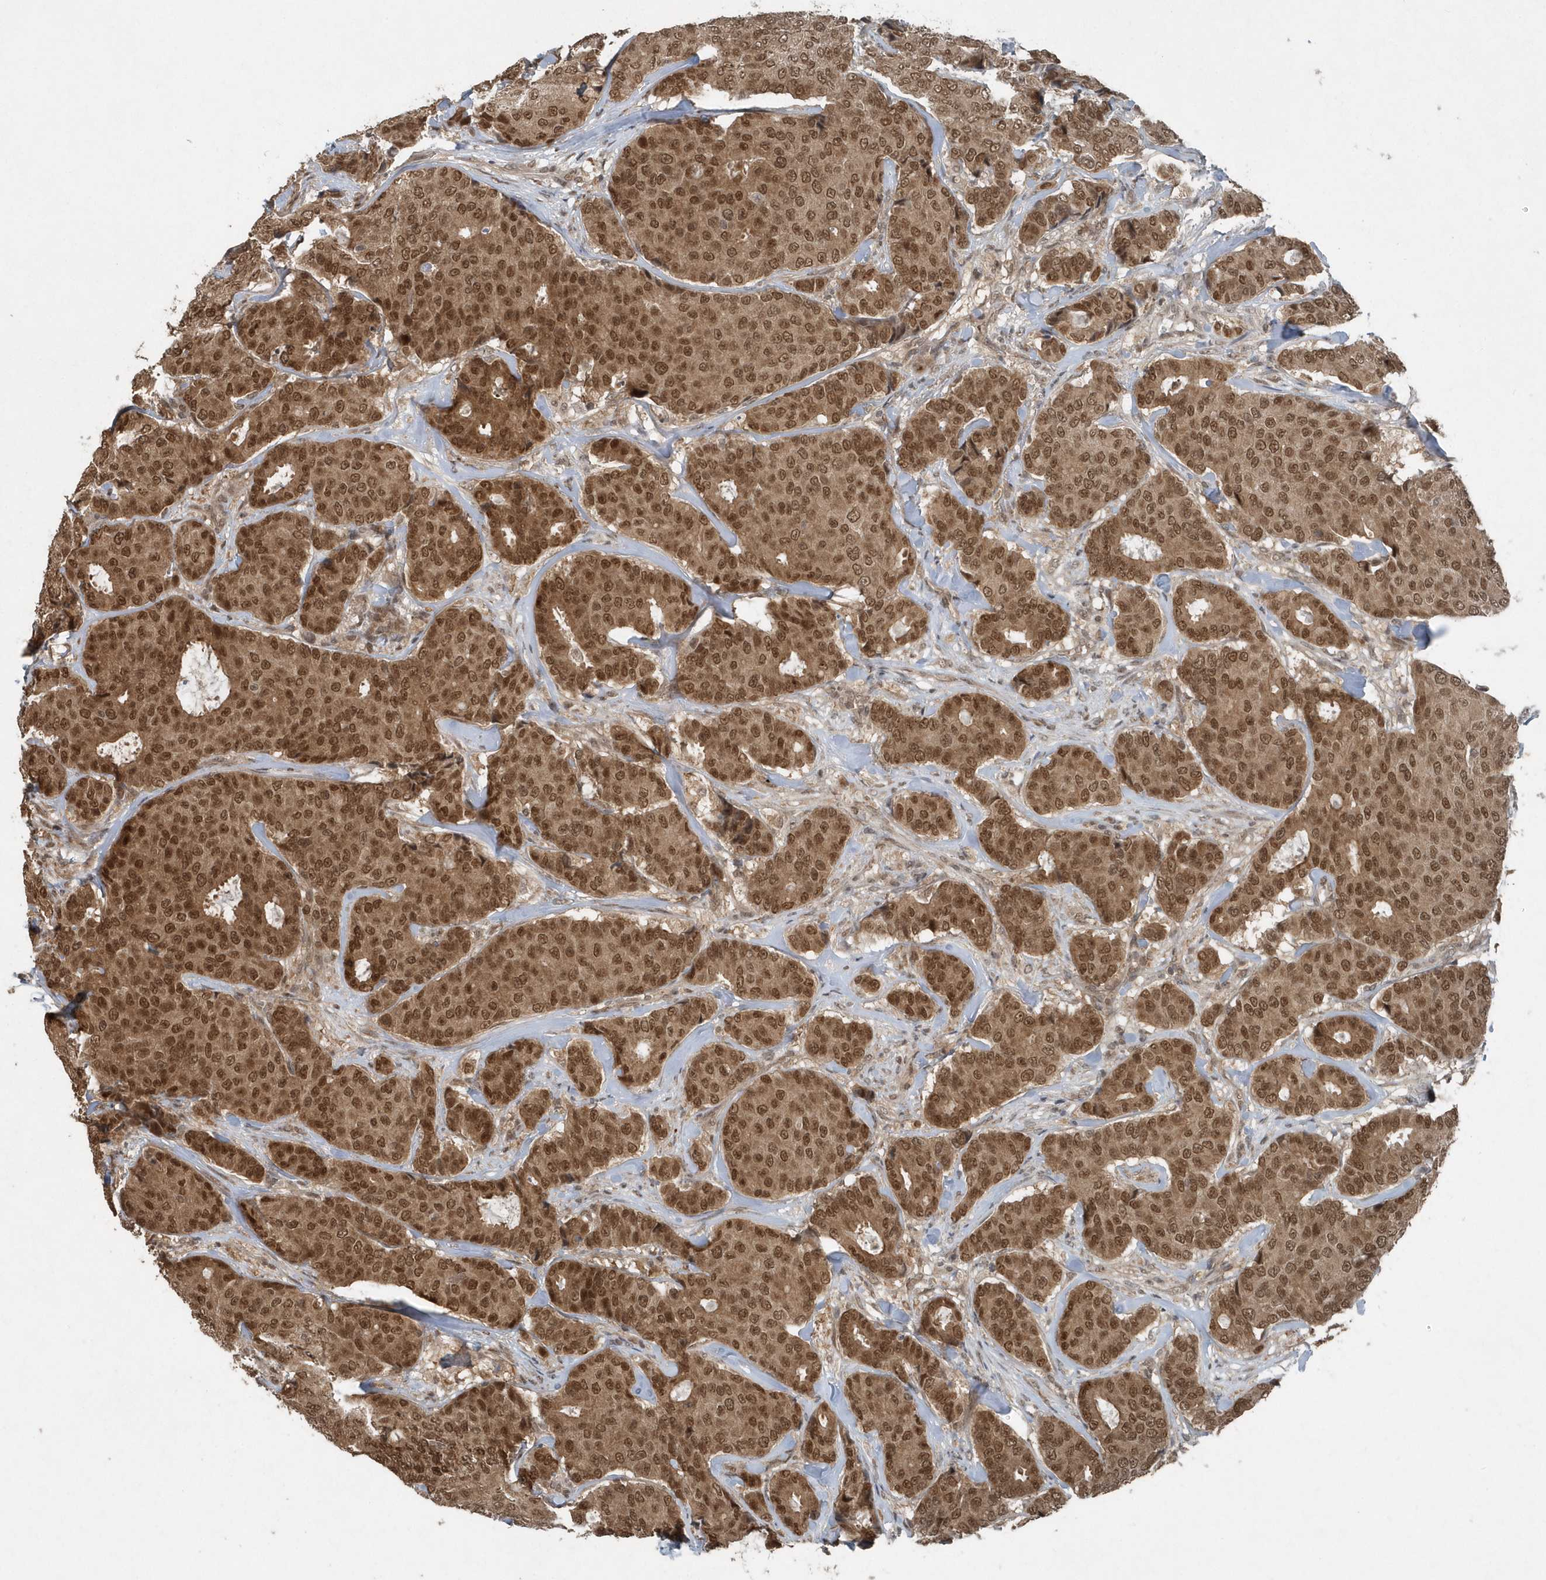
{"staining": {"intensity": "moderate", "quantity": ">75%", "location": "cytoplasmic/membranous,nuclear"}, "tissue": "breast cancer", "cell_type": "Tumor cells", "image_type": "cancer", "snomed": [{"axis": "morphology", "description": "Duct carcinoma"}, {"axis": "topography", "description": "Breast"}], "caption": "A histopathology image showing moderate cytoplasmic/membranous and nuclear positivity in about >75% of tumor cells in breast invasive ductal carcinoma, as visualized by brown immunohistochemical staining.", "gene": "QTRT2", "patient": {"sex": "female", "age": 75}}